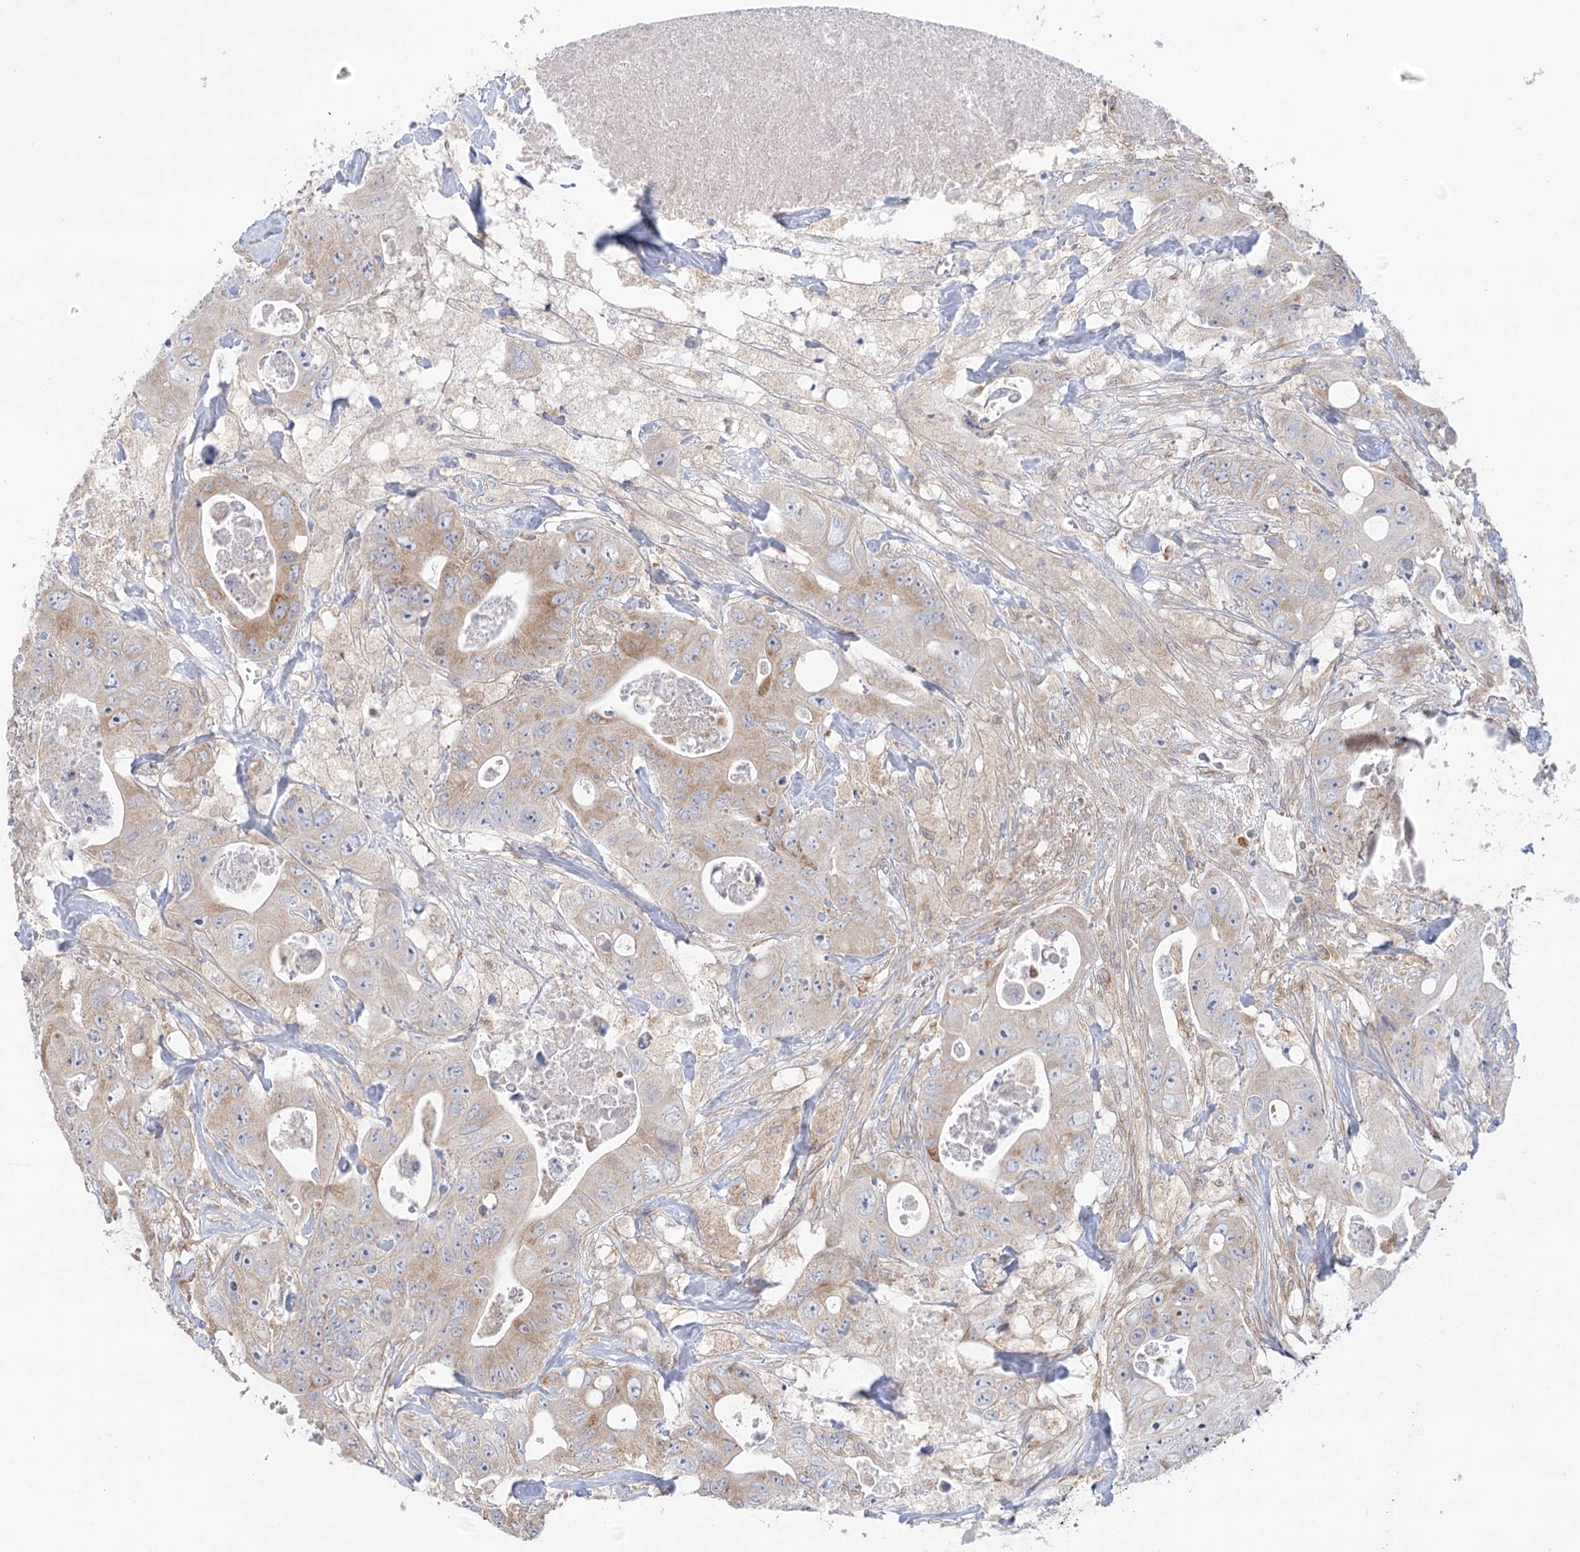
{"staining": {"intensity": "moderate", "quantity": "25%-75%", "location": "cytoplasmic/membranous"}, "tissue": "colorectal cancer", "cell_type": "Tumor cells", "image_type": "cancer", "snomed": [{"axis": "morphology", "description": "Adenocarcinoma, NOS"}, {"axis": "topography", "description": "Colon"}], "caption": "Immunohistochemical staining of human colorectal adenocarcinoma displays moderate cytoplasmic/membranous protein staining in about 25%-75% of tumor cells.", "gene": "MTMR3", "patient": {"sex": "female", "age": 46}}